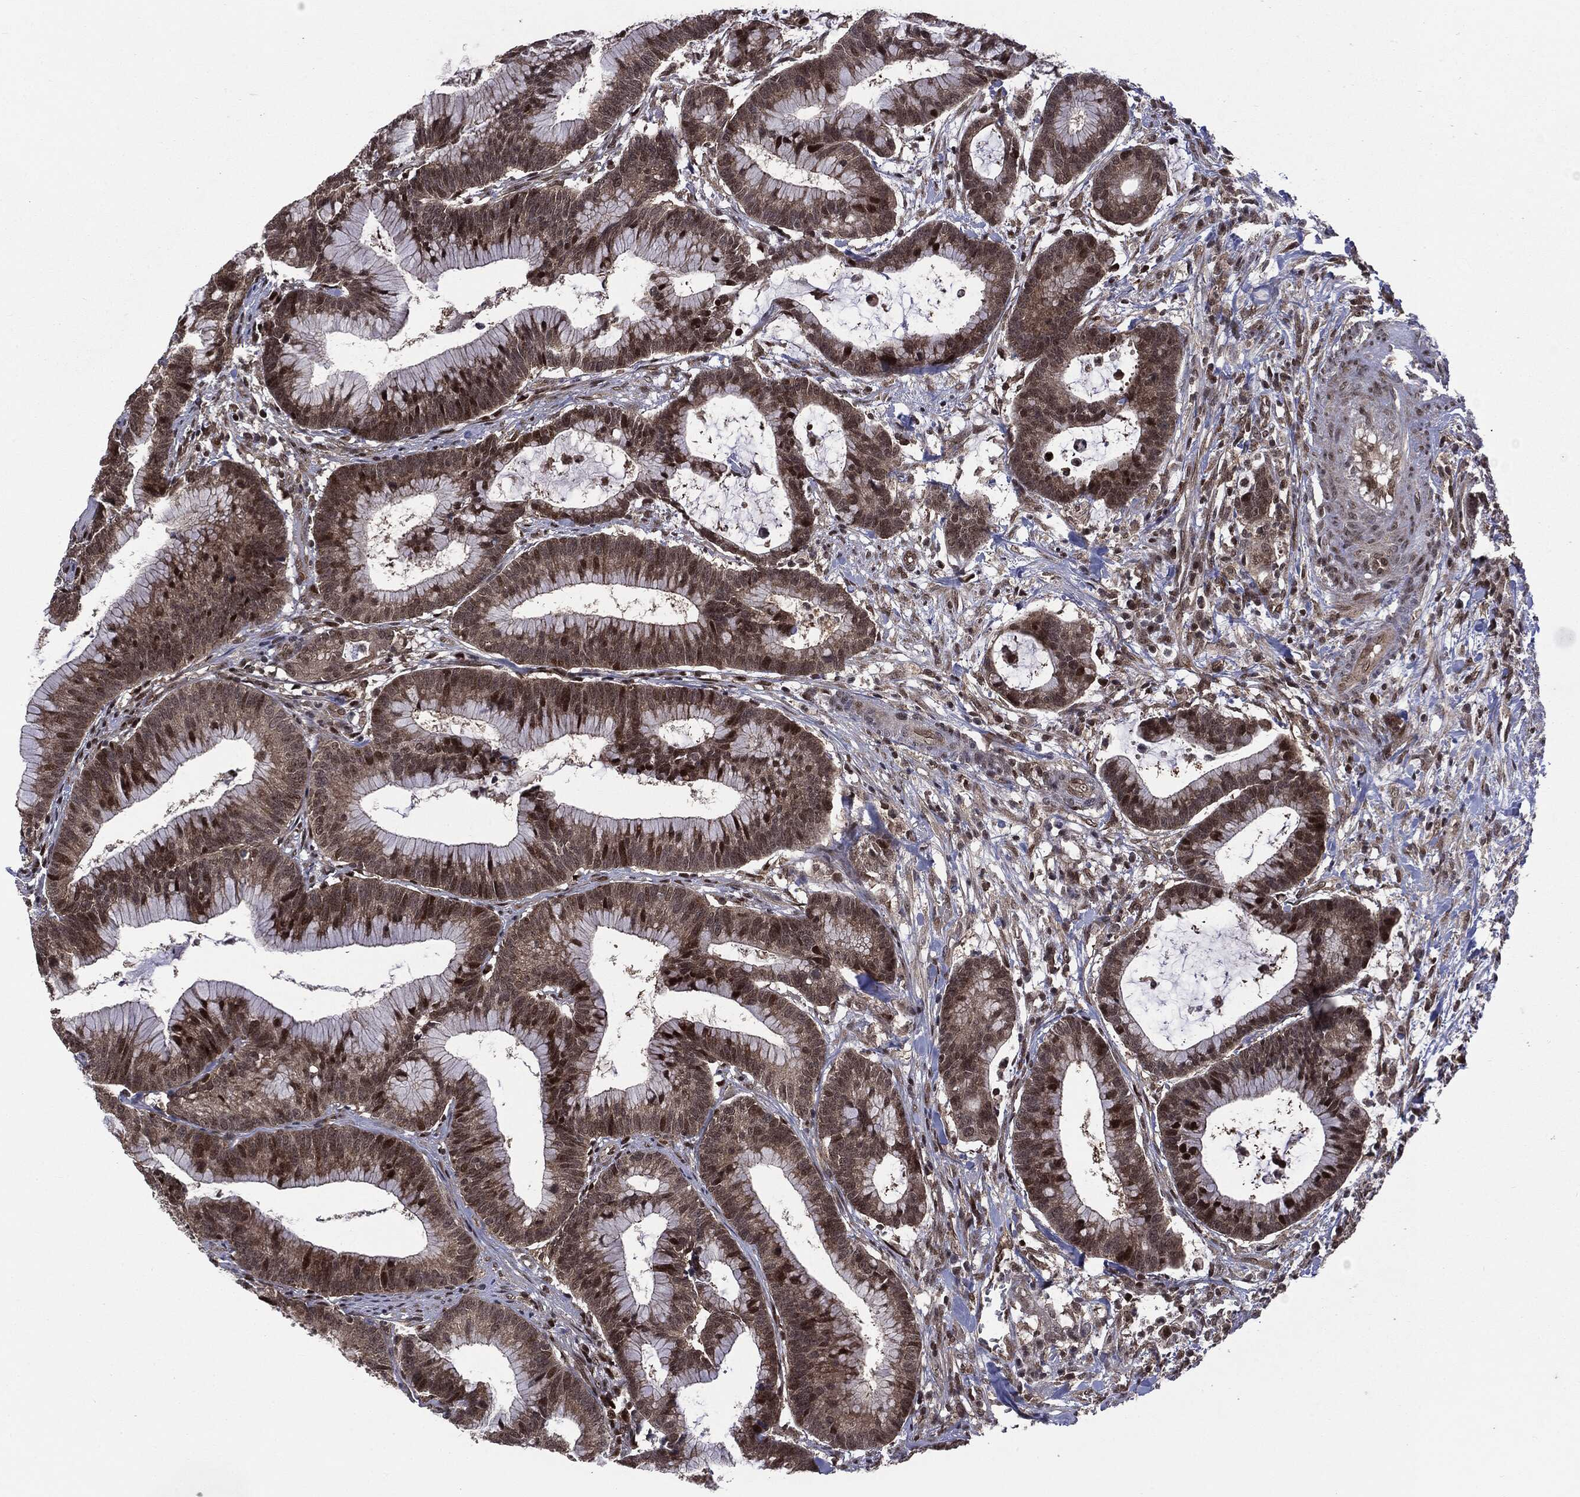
{"staining": {"intensity": "moderate", "quantity": "<25%", "location": "nuclear"}, "tissue": "colorectal cancer", "cell_type": "Tumor cells", "image_type": "cancer", "snomed": [{"axis": "morphology", "description": "Adenocarcinoma, NOS"}, {"axis": "topography", "description": "Colon"}], "caption": "High-magnification brightfield microscopy of colorectal adenocarcinoma stained with DAB (3,3'-diaminobenzidine) (brown) and counterstained with hematoxylin (blue). tumor cells exhibit moderate nuclear staining is present in about<25% of cells. Using DAB (brown) and hematoxylin (blue) stains, captured at high magnification using brightfield microscopy.", "gene": "PTPA", "patient": {"sex": "female", "age": 78}}